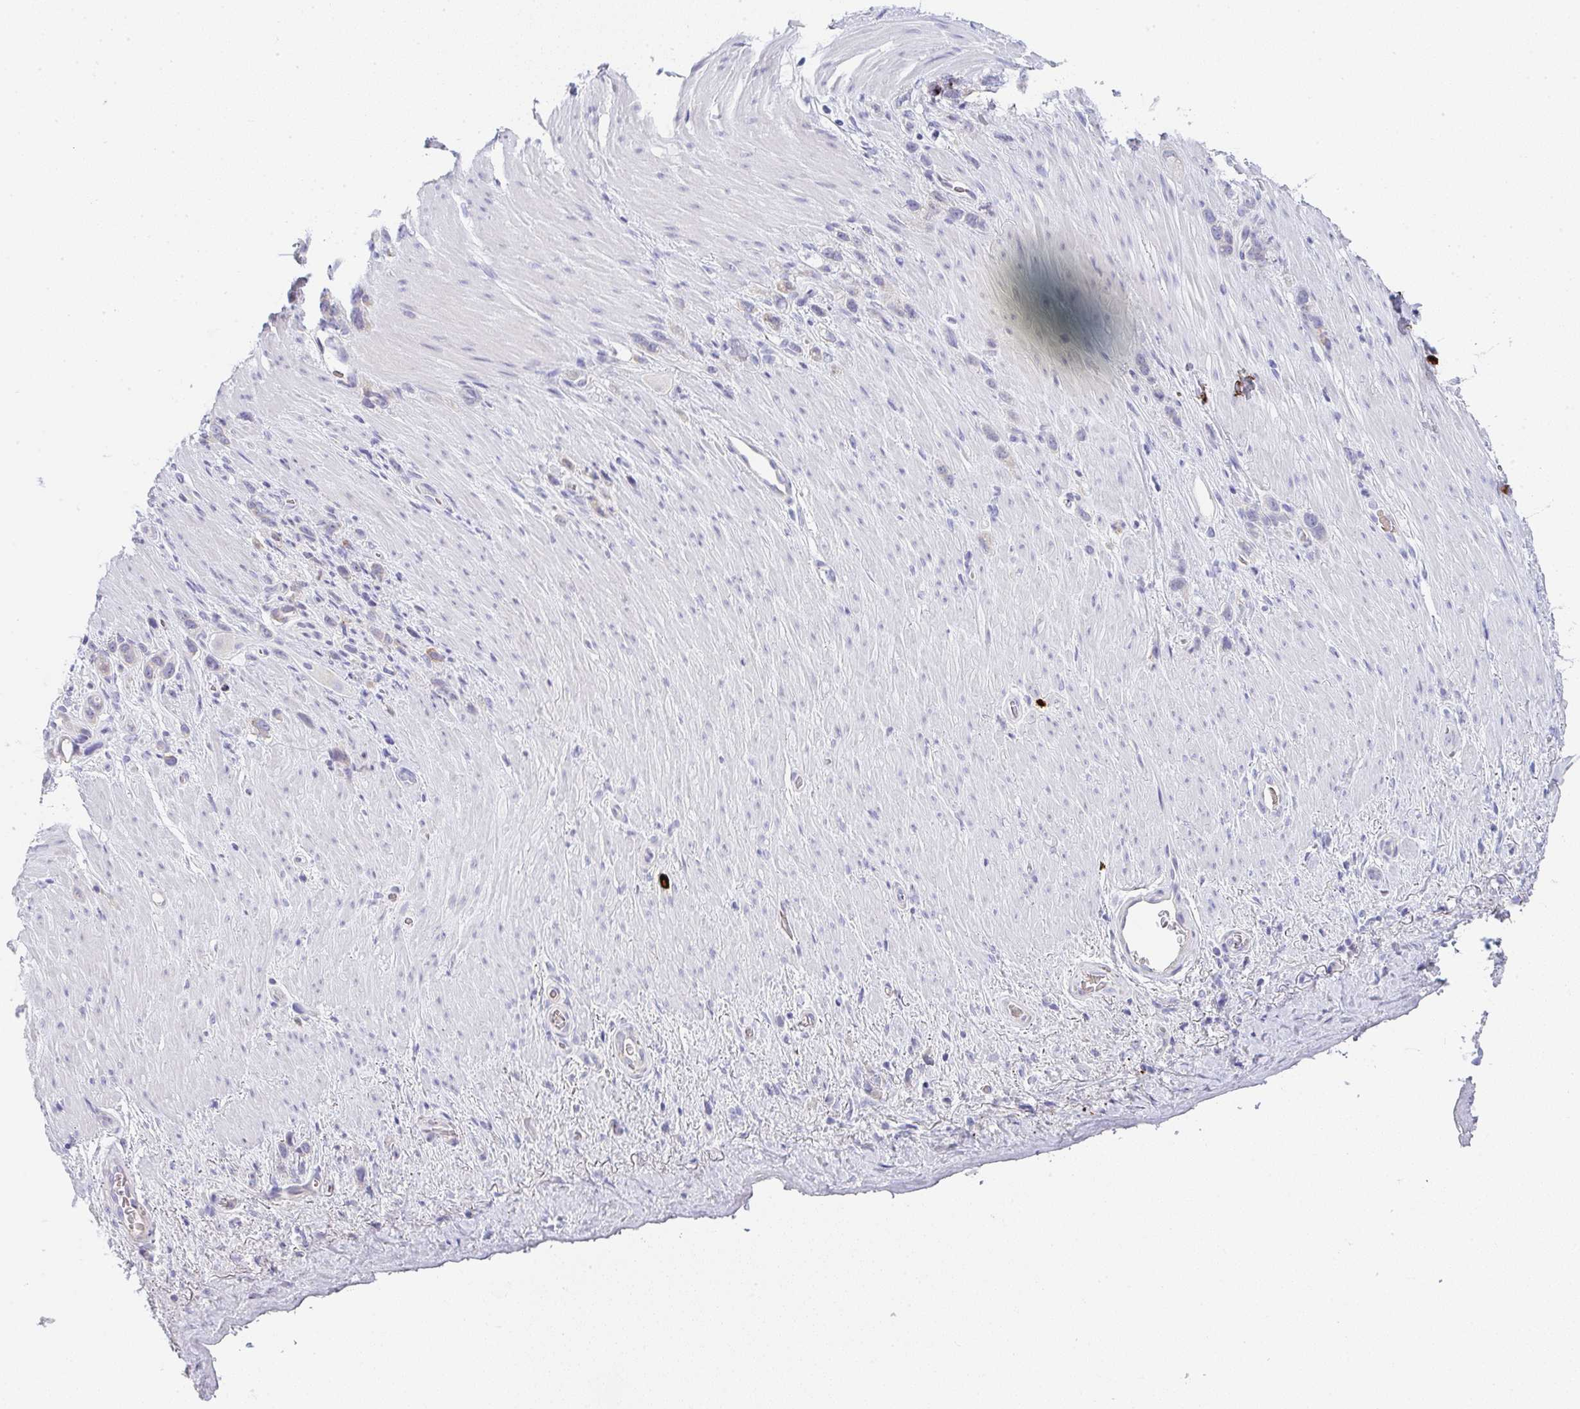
{"staining": {"intensity": "negative", "quantity": "none", "location": "none"}, "tissue": "stomach cancer", "cell_type": "Tumor cells", "image_type": "cancer", "snomed": [{"axis": "morphology", "description": "Adenocarcinoma, NOS"}, {"axis": "topography", "description": "Stomach"}], "caption": "A histopathology image of stomach cancer stained for a protein demonstrates no brown staining in tumor cells.", "gene": "CACNA1S", "patient": {"sex": "female", "age": 65}}